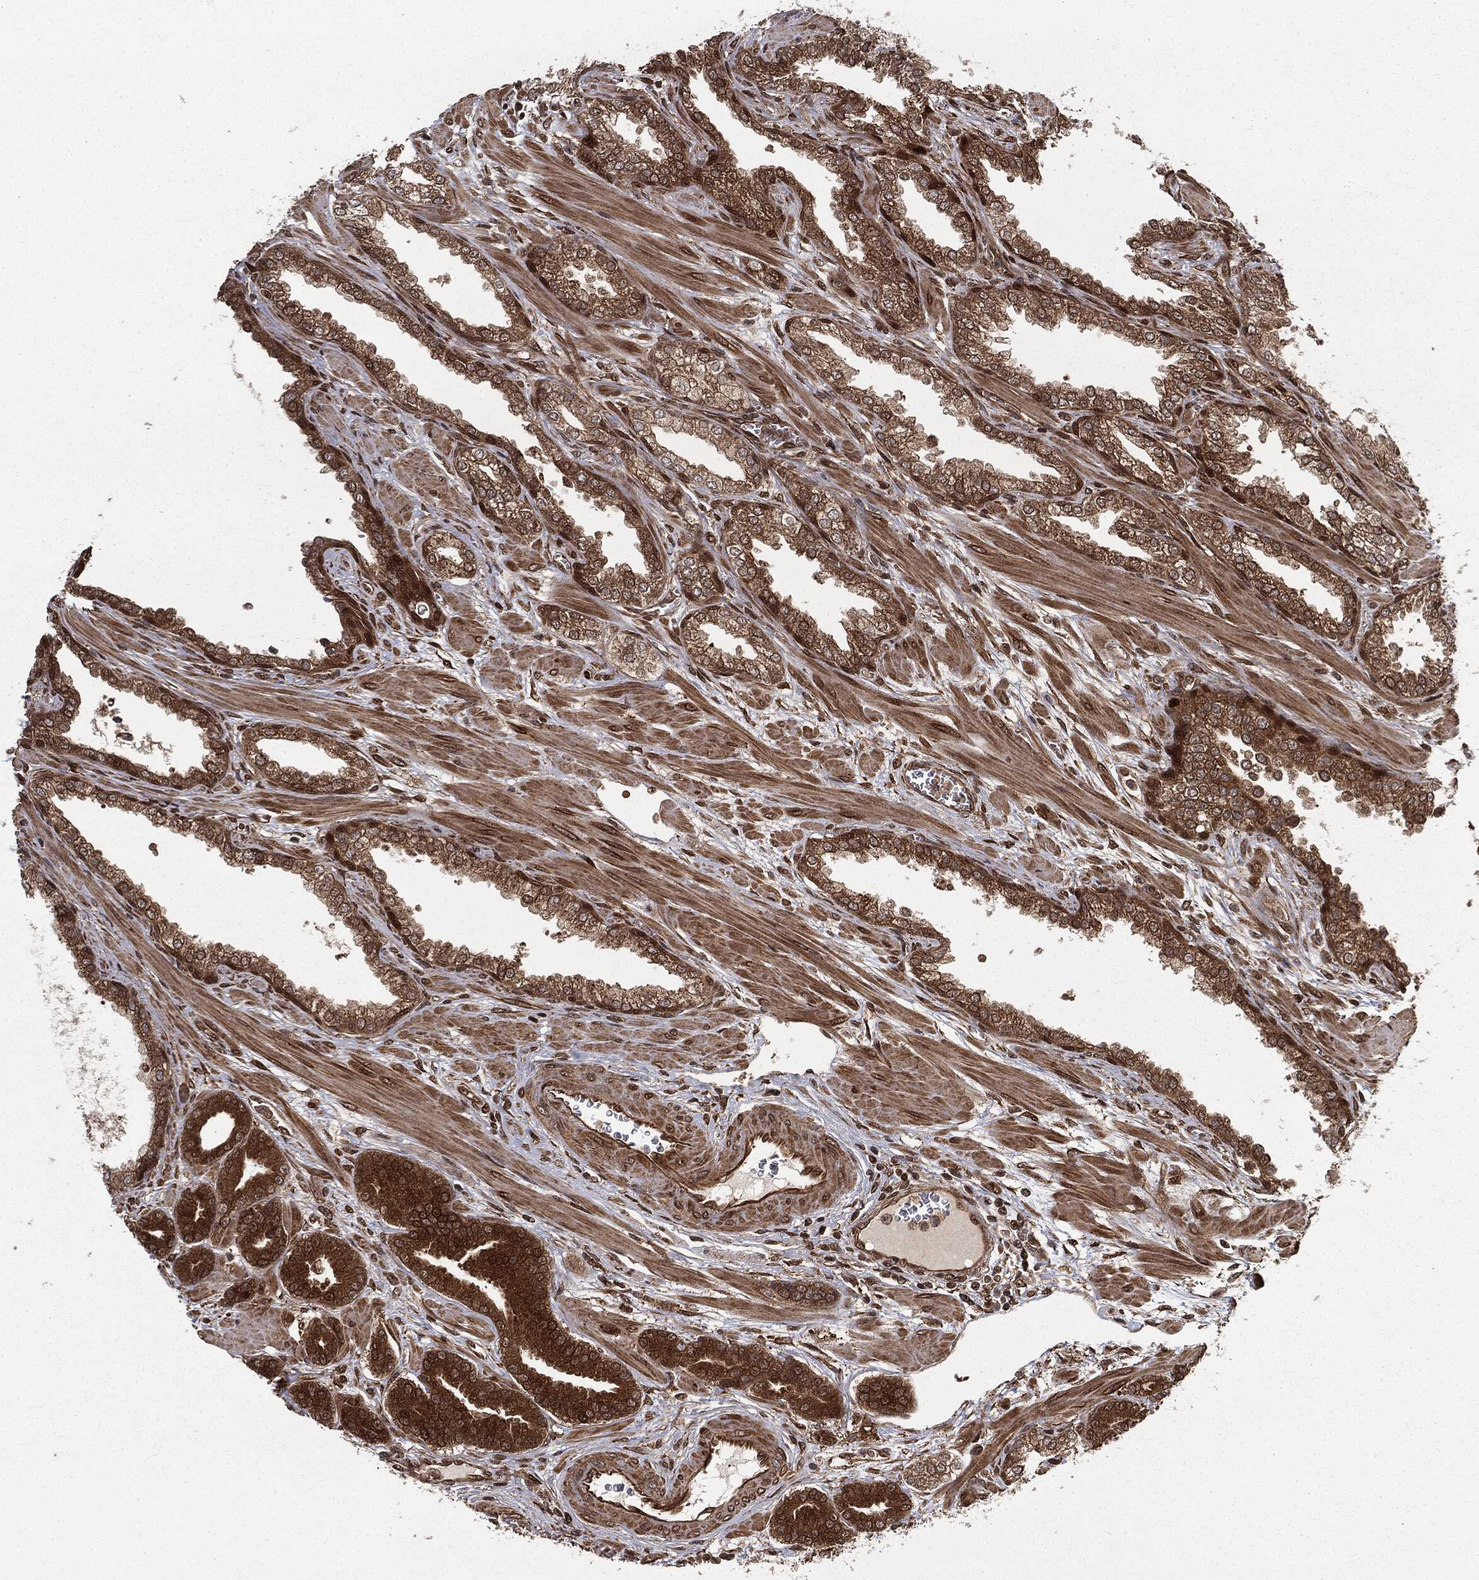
{"staining": {"intensity": "strong", "quantity": ">75%", "location": "cytoplasmic/membranous"}, "tissue": "prostate cancer", "cell_type": "Tumor cells", "image_type": "cancer", "snomed": [{"axis": "morphology", "description": "Adenocarcinoma, High grade"}, {"axis": "topography", "description": "Prostate"}], "caption": "This is an image of immunohistochemistry (IHC) staining of prostate cancer (high-grade adenocarcinoma), which shows strong expression in the cytoplasmic/membranous of tumor cells.", "gene": "RANBP9", "patient": {"sex": "male", "age": 60}}